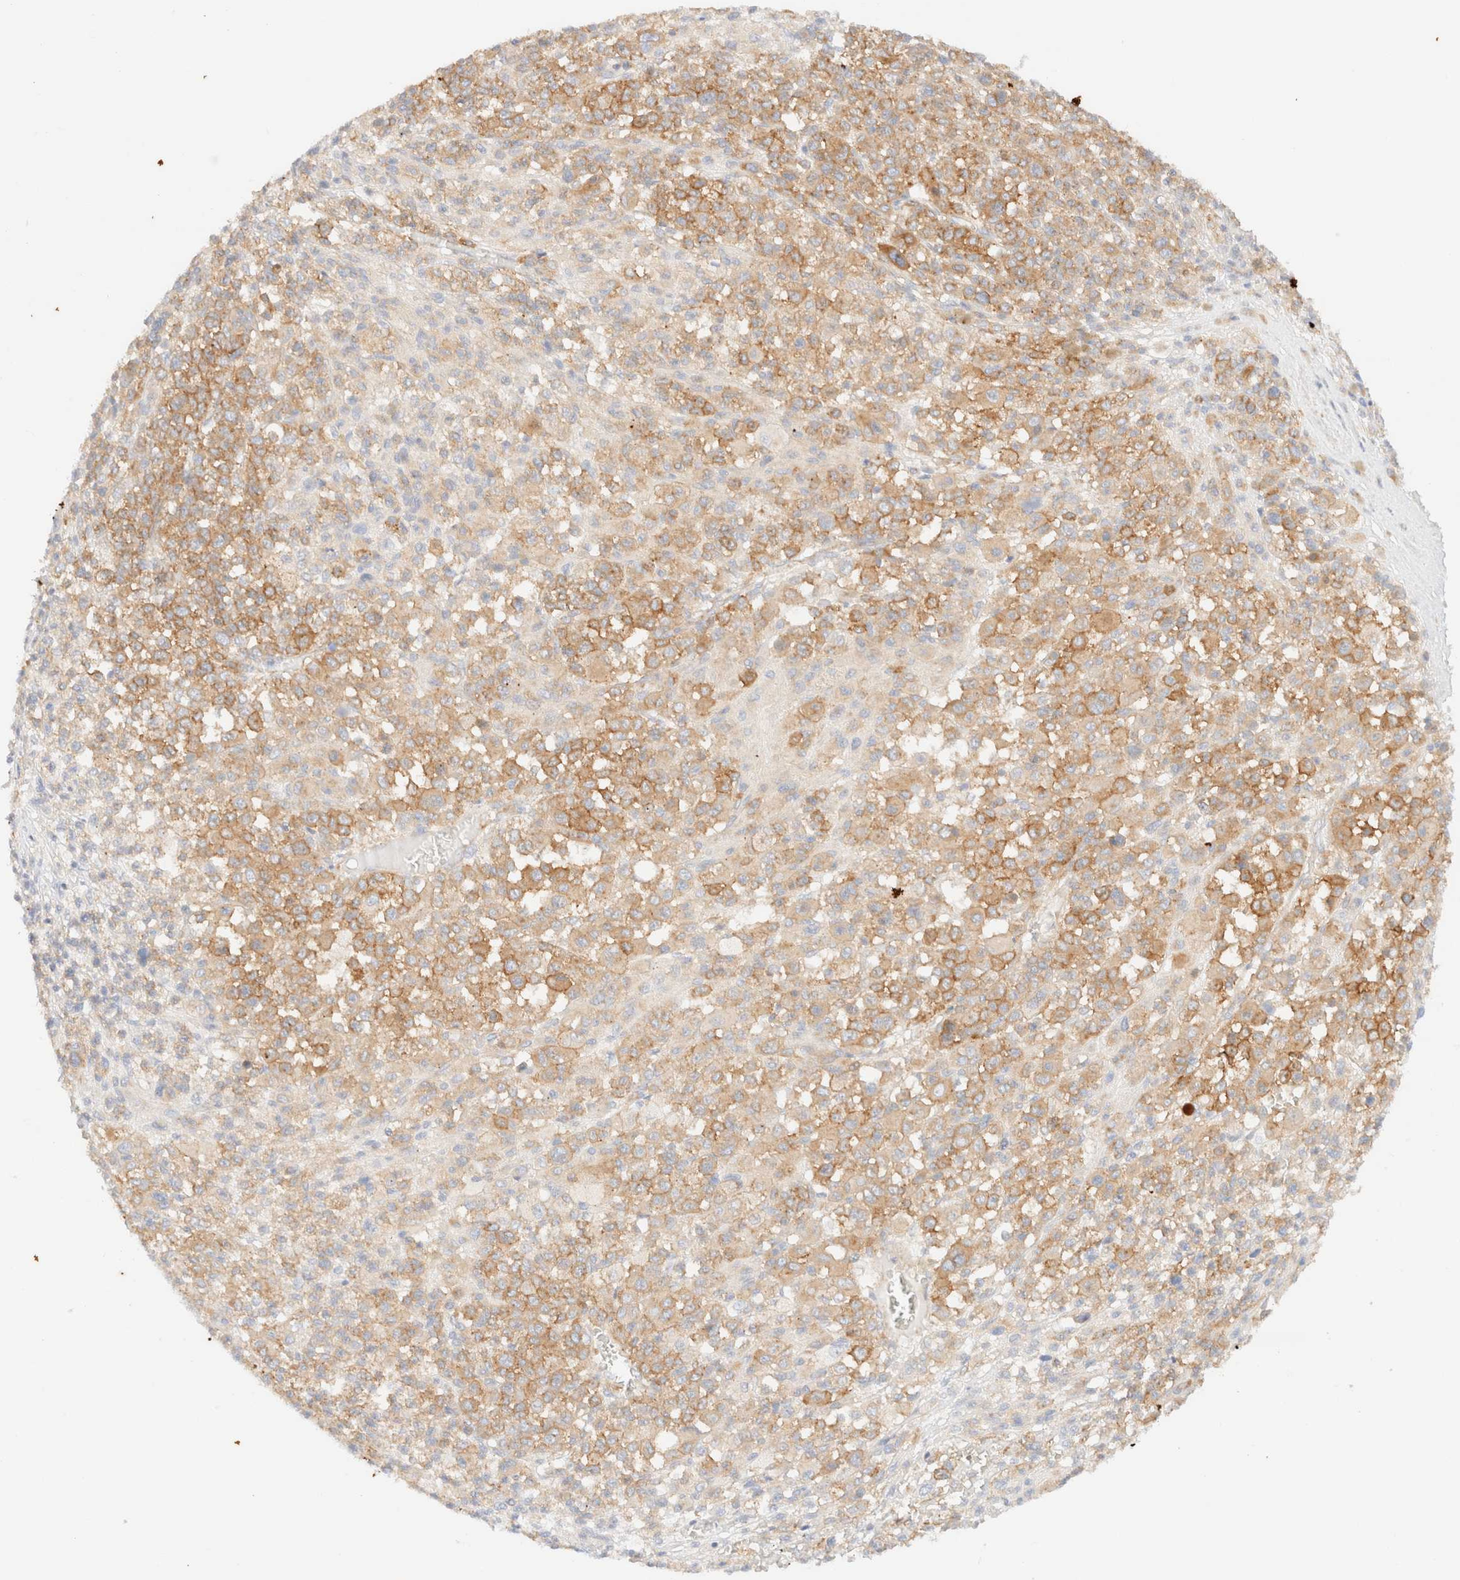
{"staining": {"intensity": "moderate", "quantity": ">75%", "location": "cytoplasmic/membranous"}, "tissue": "melanoma", "cell_type": "Tumor cells", "image_type": "cancer", "snomed": [{"axis": "morphology", "description": "Malignant melanoma, Metastatic site"}, {"axis": "topography", "description": "Skin"}], "caption": "Immunohistochemical staining of human melanoma displays medium levels of moderate cytoplasmic/membranous staining in approximately >75% of tumor cells.", "gene": "MYO10", "patient": {"sex": "female", "age": 74}}